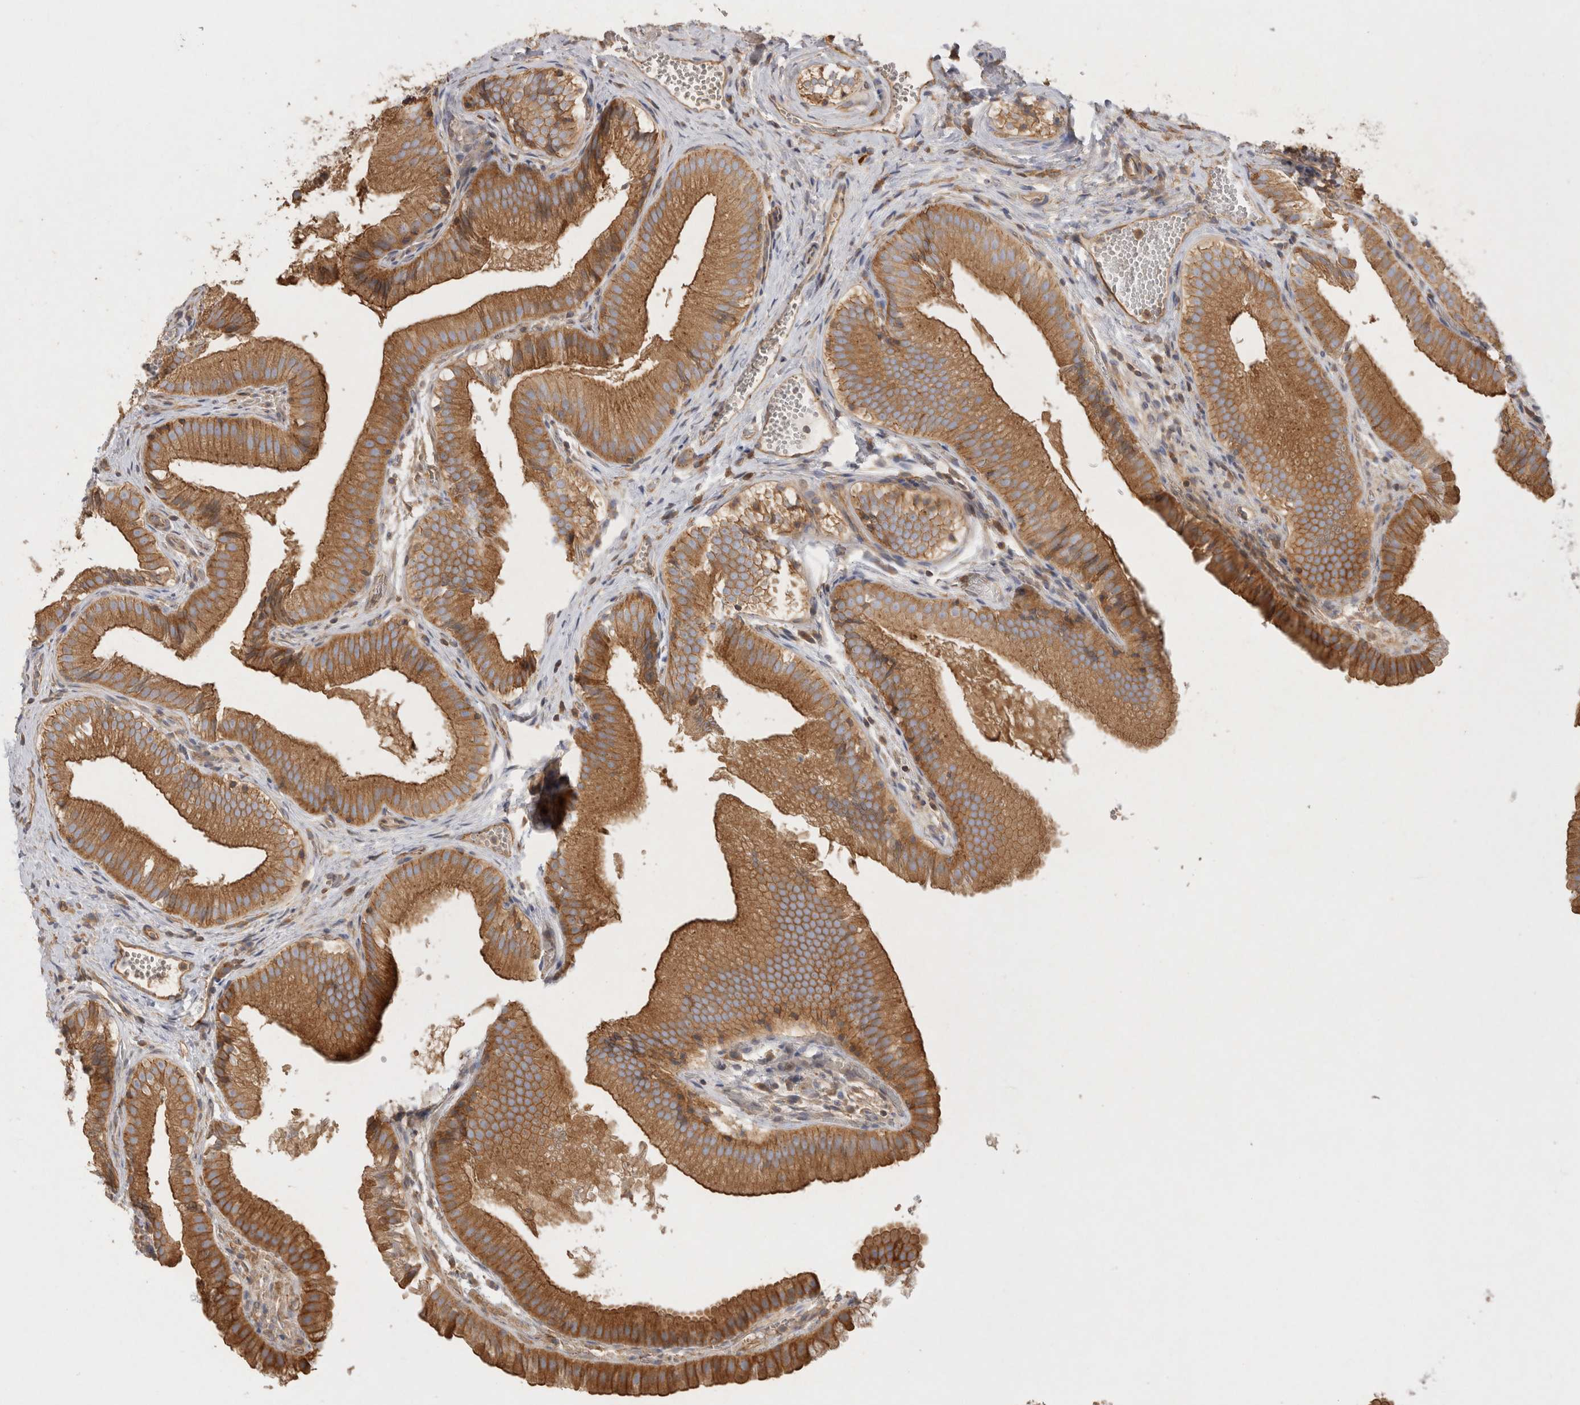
{"staining": {"intensity": "moderate", "quantity": ">75%", "location": "cytoplasmic/membranous"}, "tissue": "gallbladder", "cell_type": "Glandular cells", "image_type": "normal", "snomed": [{"axis": "morphology", "description": "Normal tissue, NOS"}, {"axis": "topography", "description": "Gallbladder"}], "caption": "Immunohistochemistry (DAB) staining of normal human gallbladder demonstrates moderate cytoplasmic/membranous protein positivity in about >75% of glandular cells.", "gene": "CHMP6", "patient": {"sex": "female", "age": 30}}